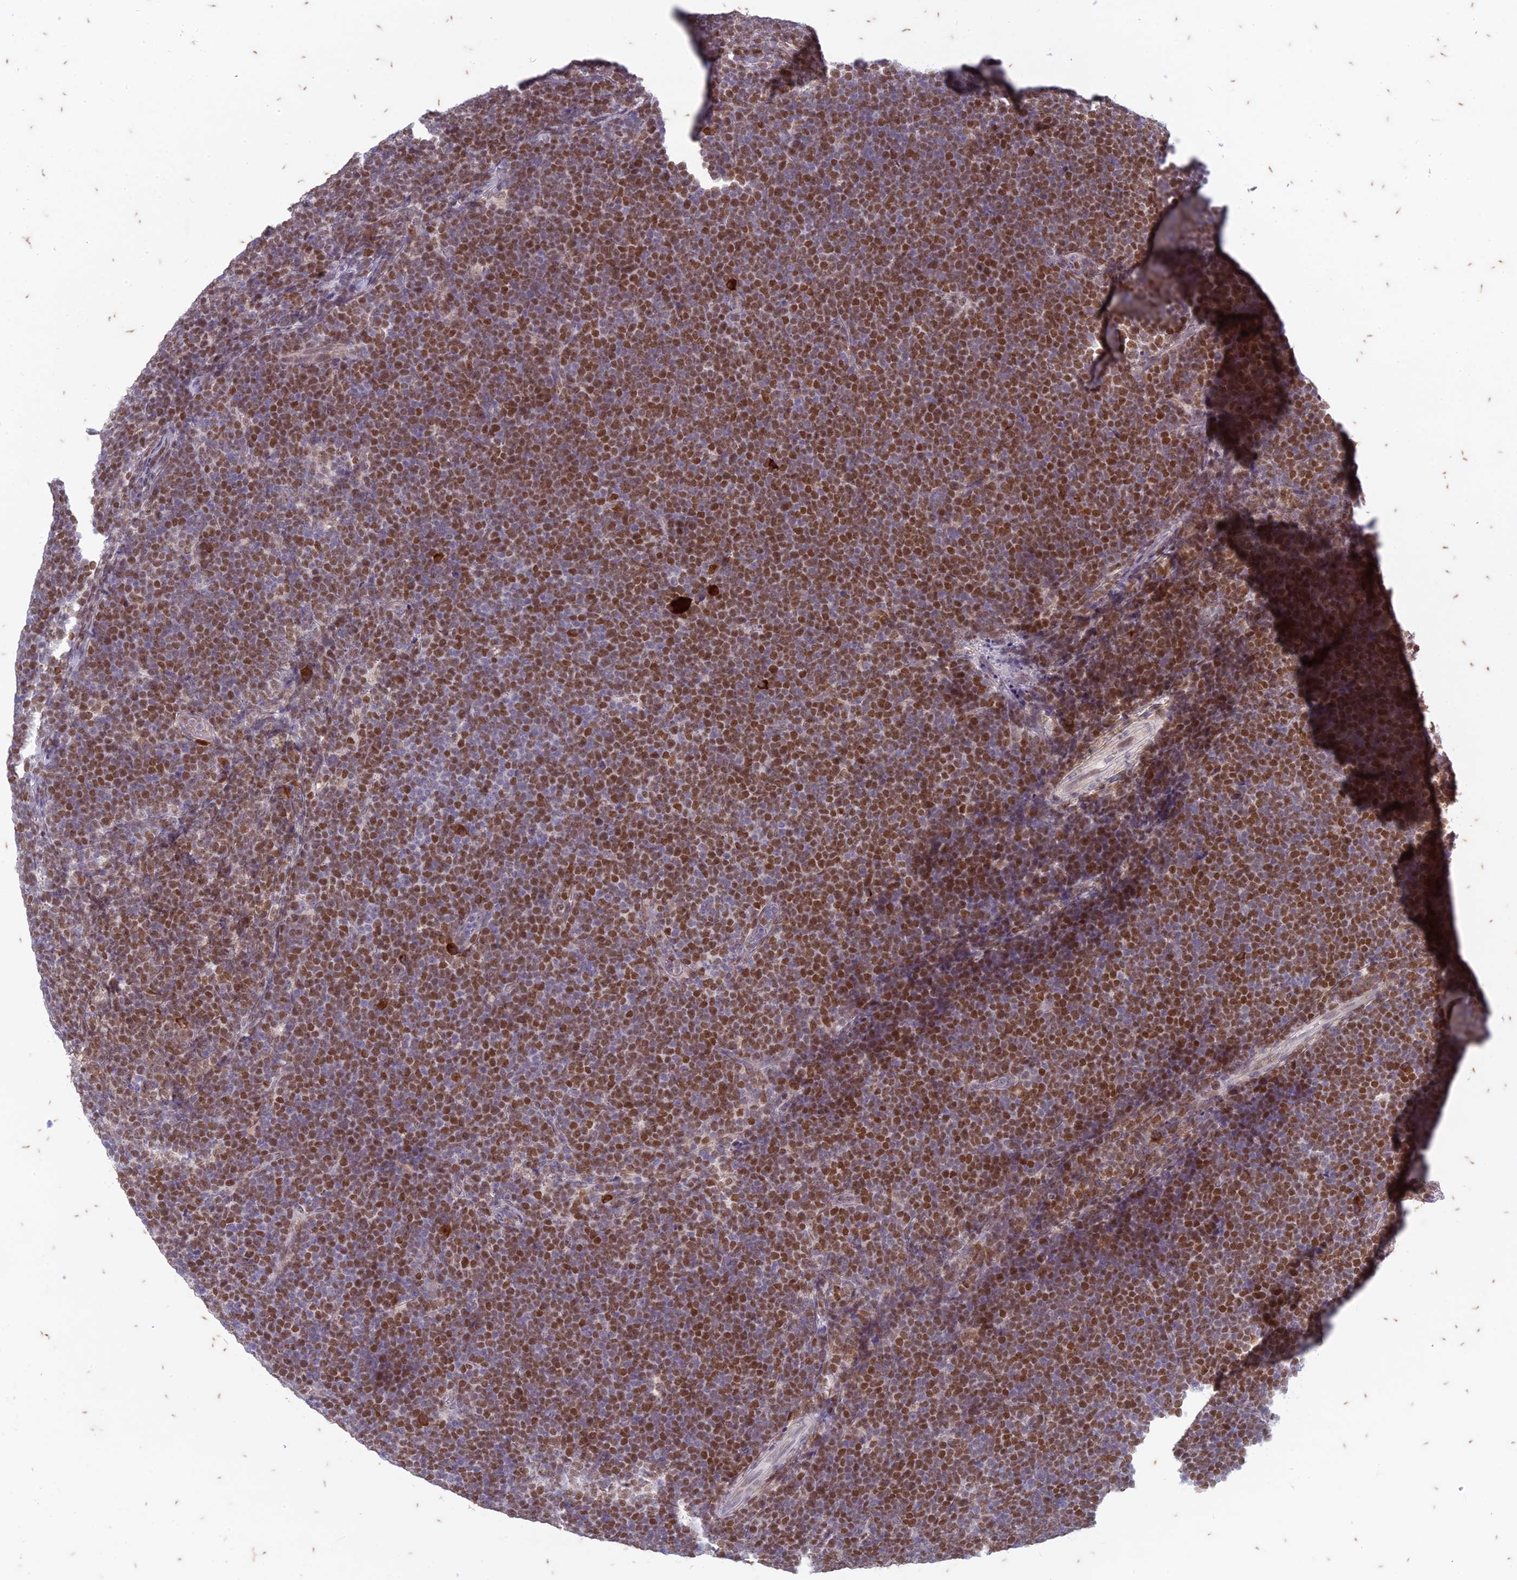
{"staining": {"intensity": "moderate", "quantity": ">75%", "location": "nuclear"}, "tissue": "lymphoma", "cell_type": "Tumor cells", "image_type": "cancer", "snomed": [{"axis": "morphology", "description": "Malignant lymphoma, non-Hodgkin's type, High grade"}, {"axis": "topography", "description": "Lymph node"}], "caption": "IHC histopathology image of lymphoma stained for a protein (brown), which shows medium levels of moderate nuclear expression in about >75% of tumor cells.", "gene": "PABPN1L", "patient": {"sex": "male", "age": 13}}